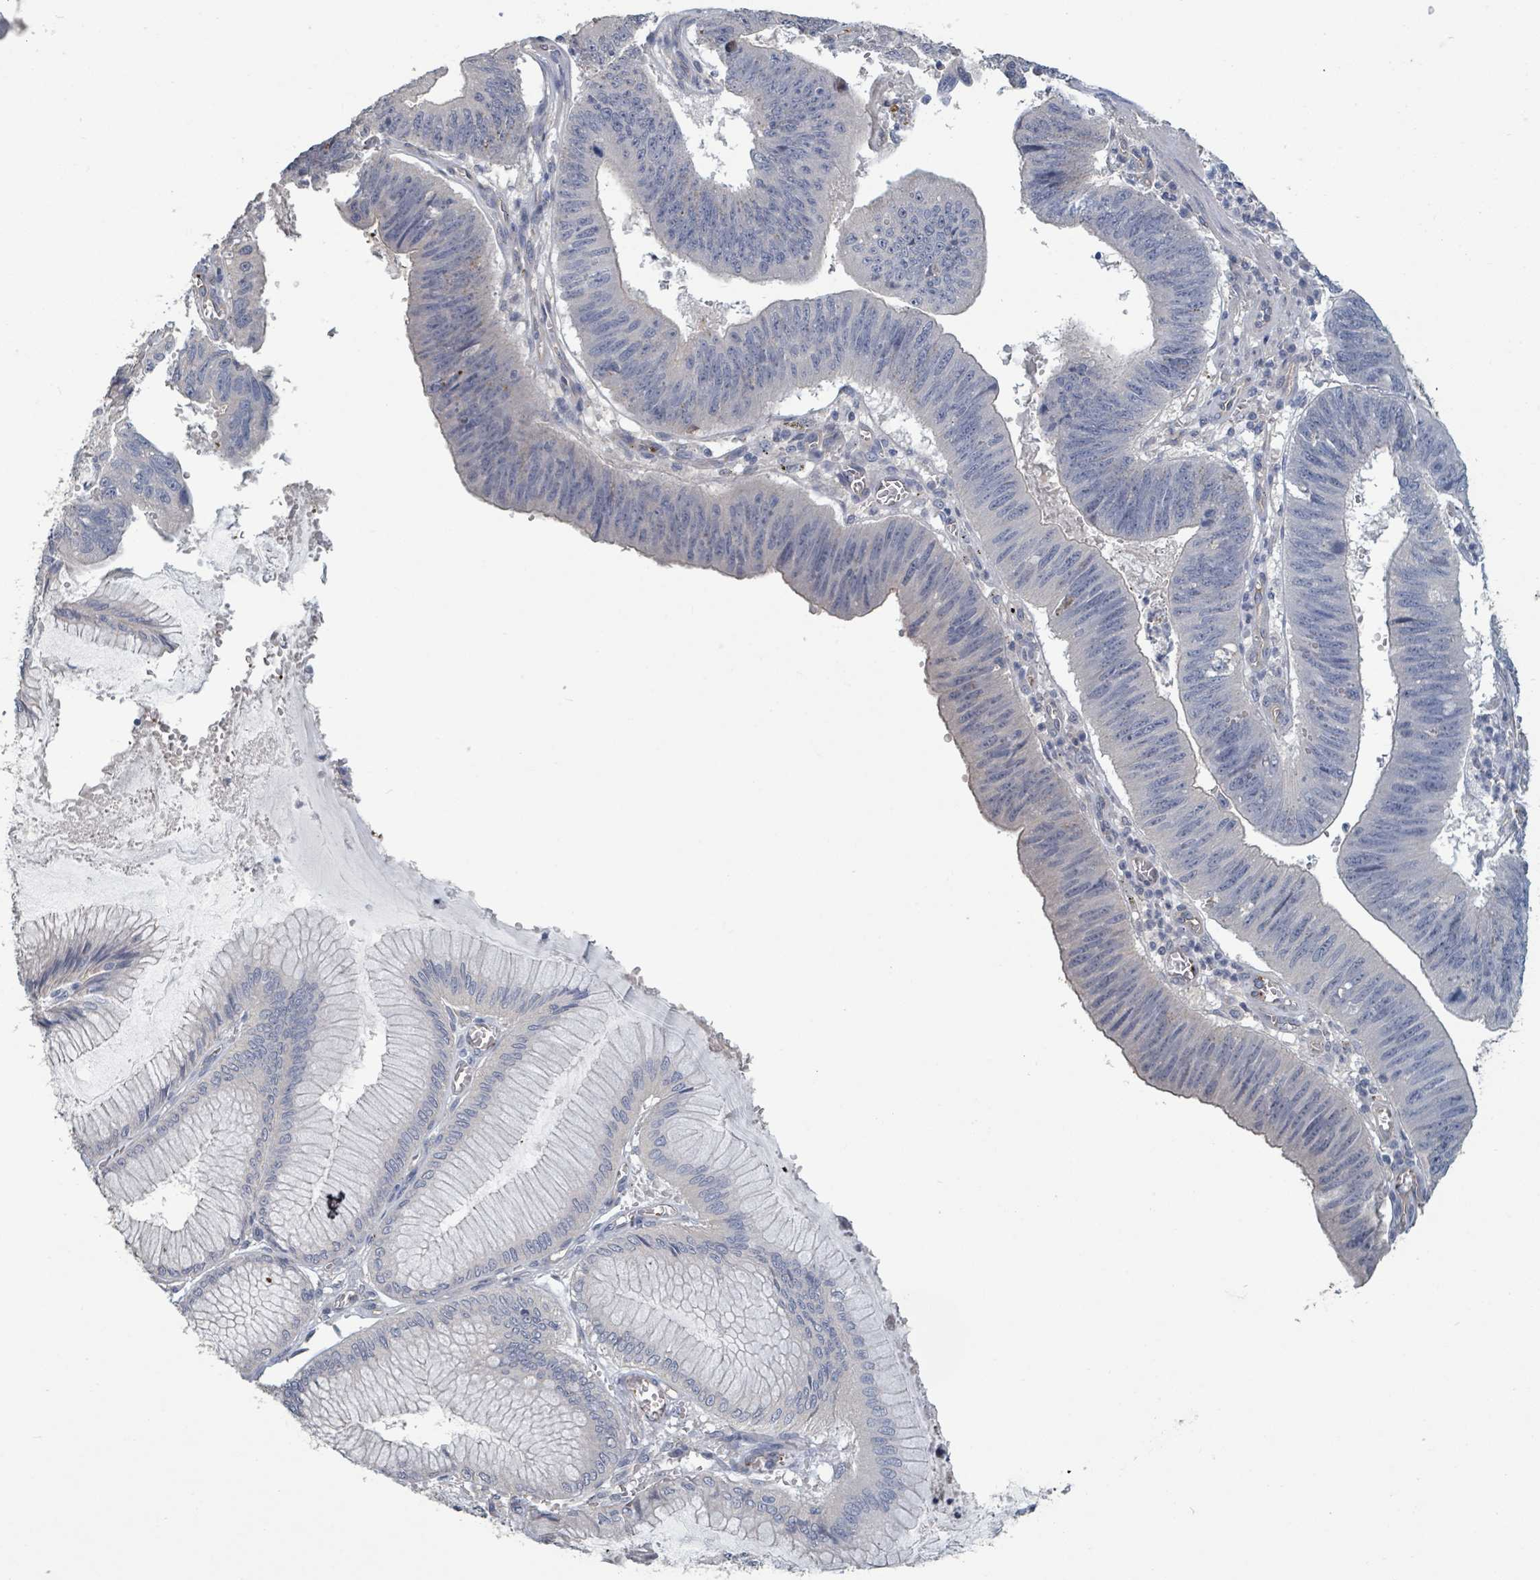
{"staining": {"intensity": "negative", "quantity": "none", "location": "none"}, "tissue": "stomach cancer", "cell_type": "Tumor cells", "image_type": "cancer", "snomed": [{"axis": "morphology", "description": "Adenocarcinoma, NOS"}, {"axis": "topography", "description": "Stomach"}], "caption": "Protein analysis of stomach adenocarcinoma exhibits no significant positivity in tumor cells. (DAB immunohistochemistry, high magnification).", "gene": "PLAUR", "patient": {"sex": "male", "age": 59}}